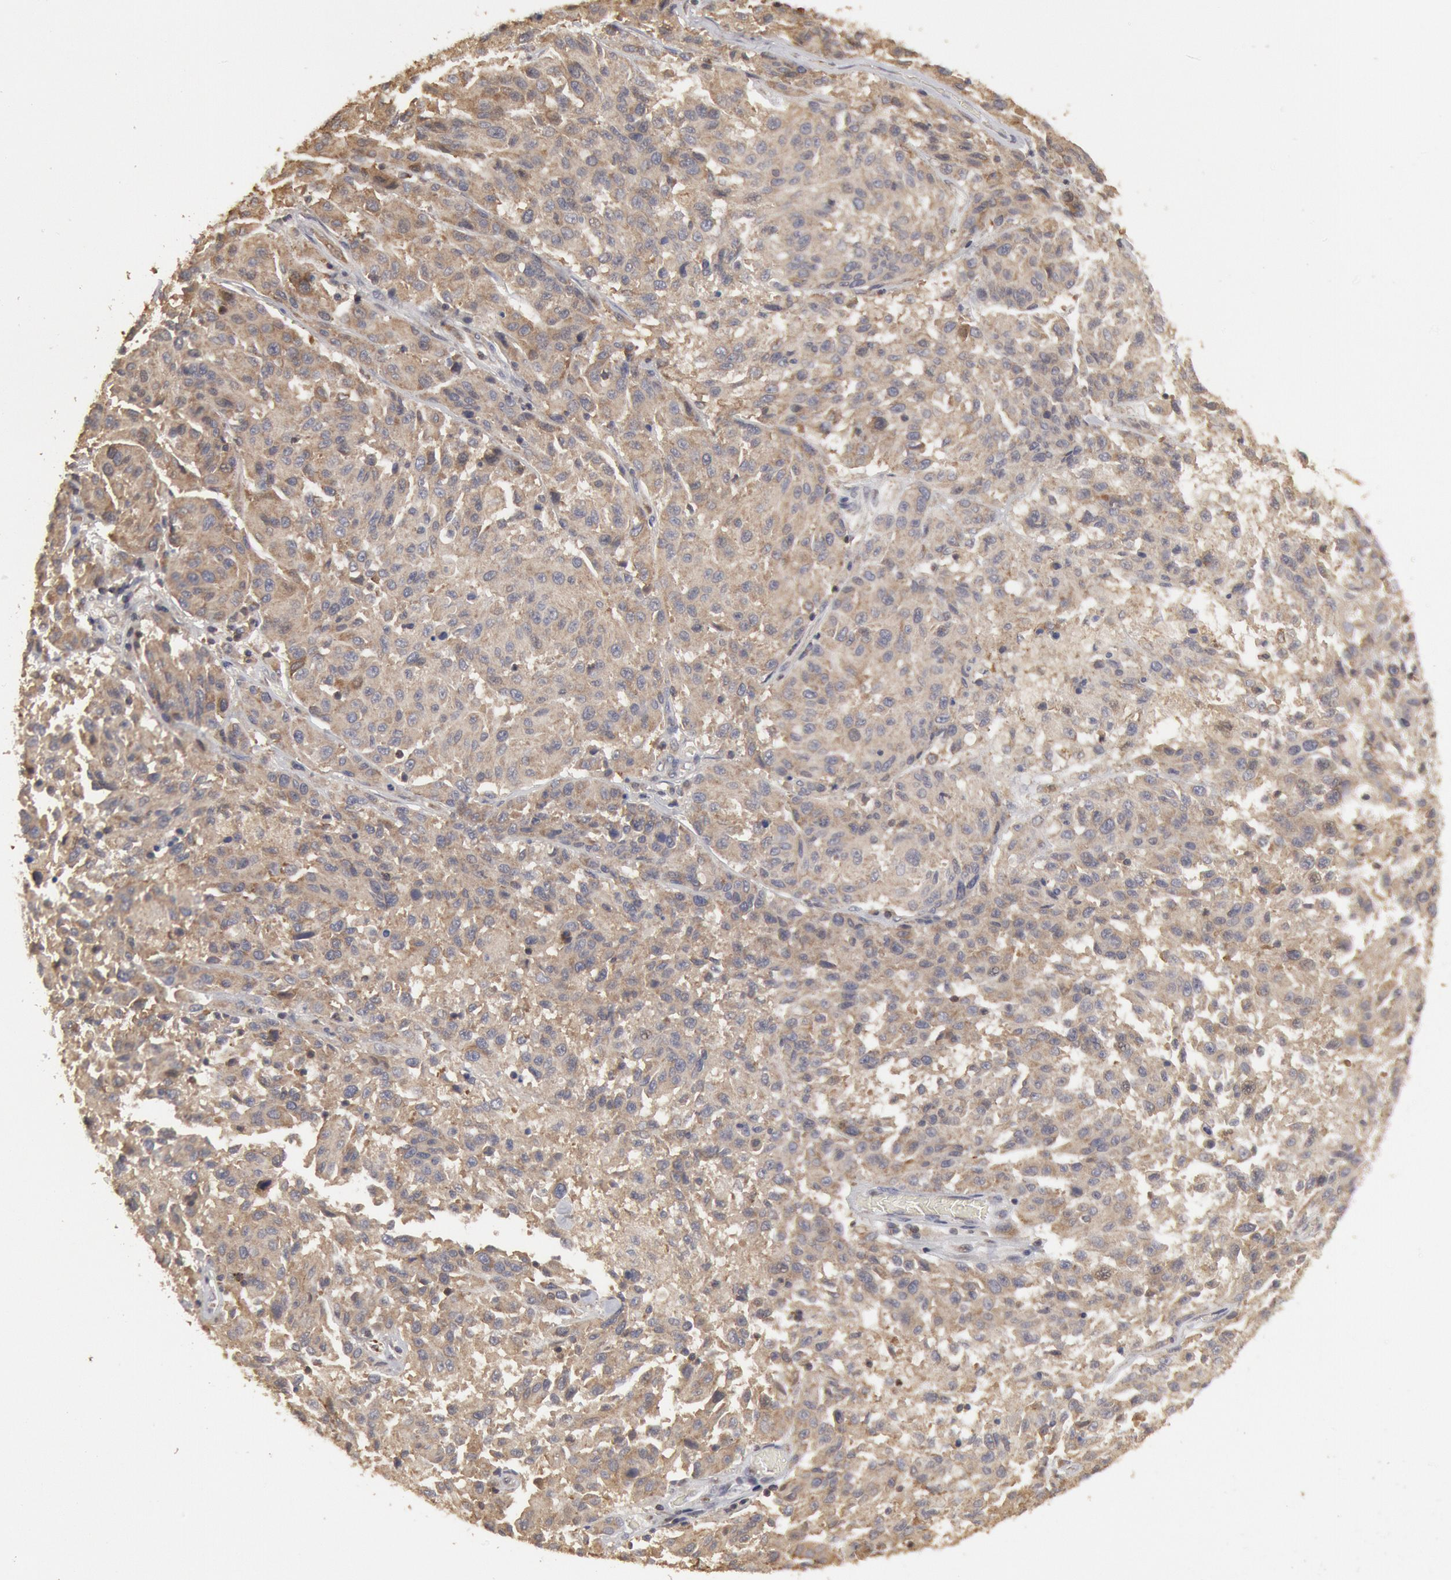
{"staining": {"intensity": "moderate", "quantity": ">75%", "location": "cytoplasmic/membranous"}, "tissue": "melanoma", "cell_type": "Tumor cells", "image_type": "cancer", "snomed": [{"axis": "morphology", "description": "Malignant melanoma, NOS"}, {"axis": "topography", "description": "Skin"}], "caption": "The micrograph reveals staining of melanoma, revealing moderate cytoplasmic/membranous protein positivity (brown color) within tumor cells. The staining is performed using DAB (3,3'-diaminobenzidine) brown chromogen to label protein expression. The nuclei are counter-stained blue using hematoxylin.", "gene": "OSBPL8", "patient": {"sex": "female", "age": 77}}